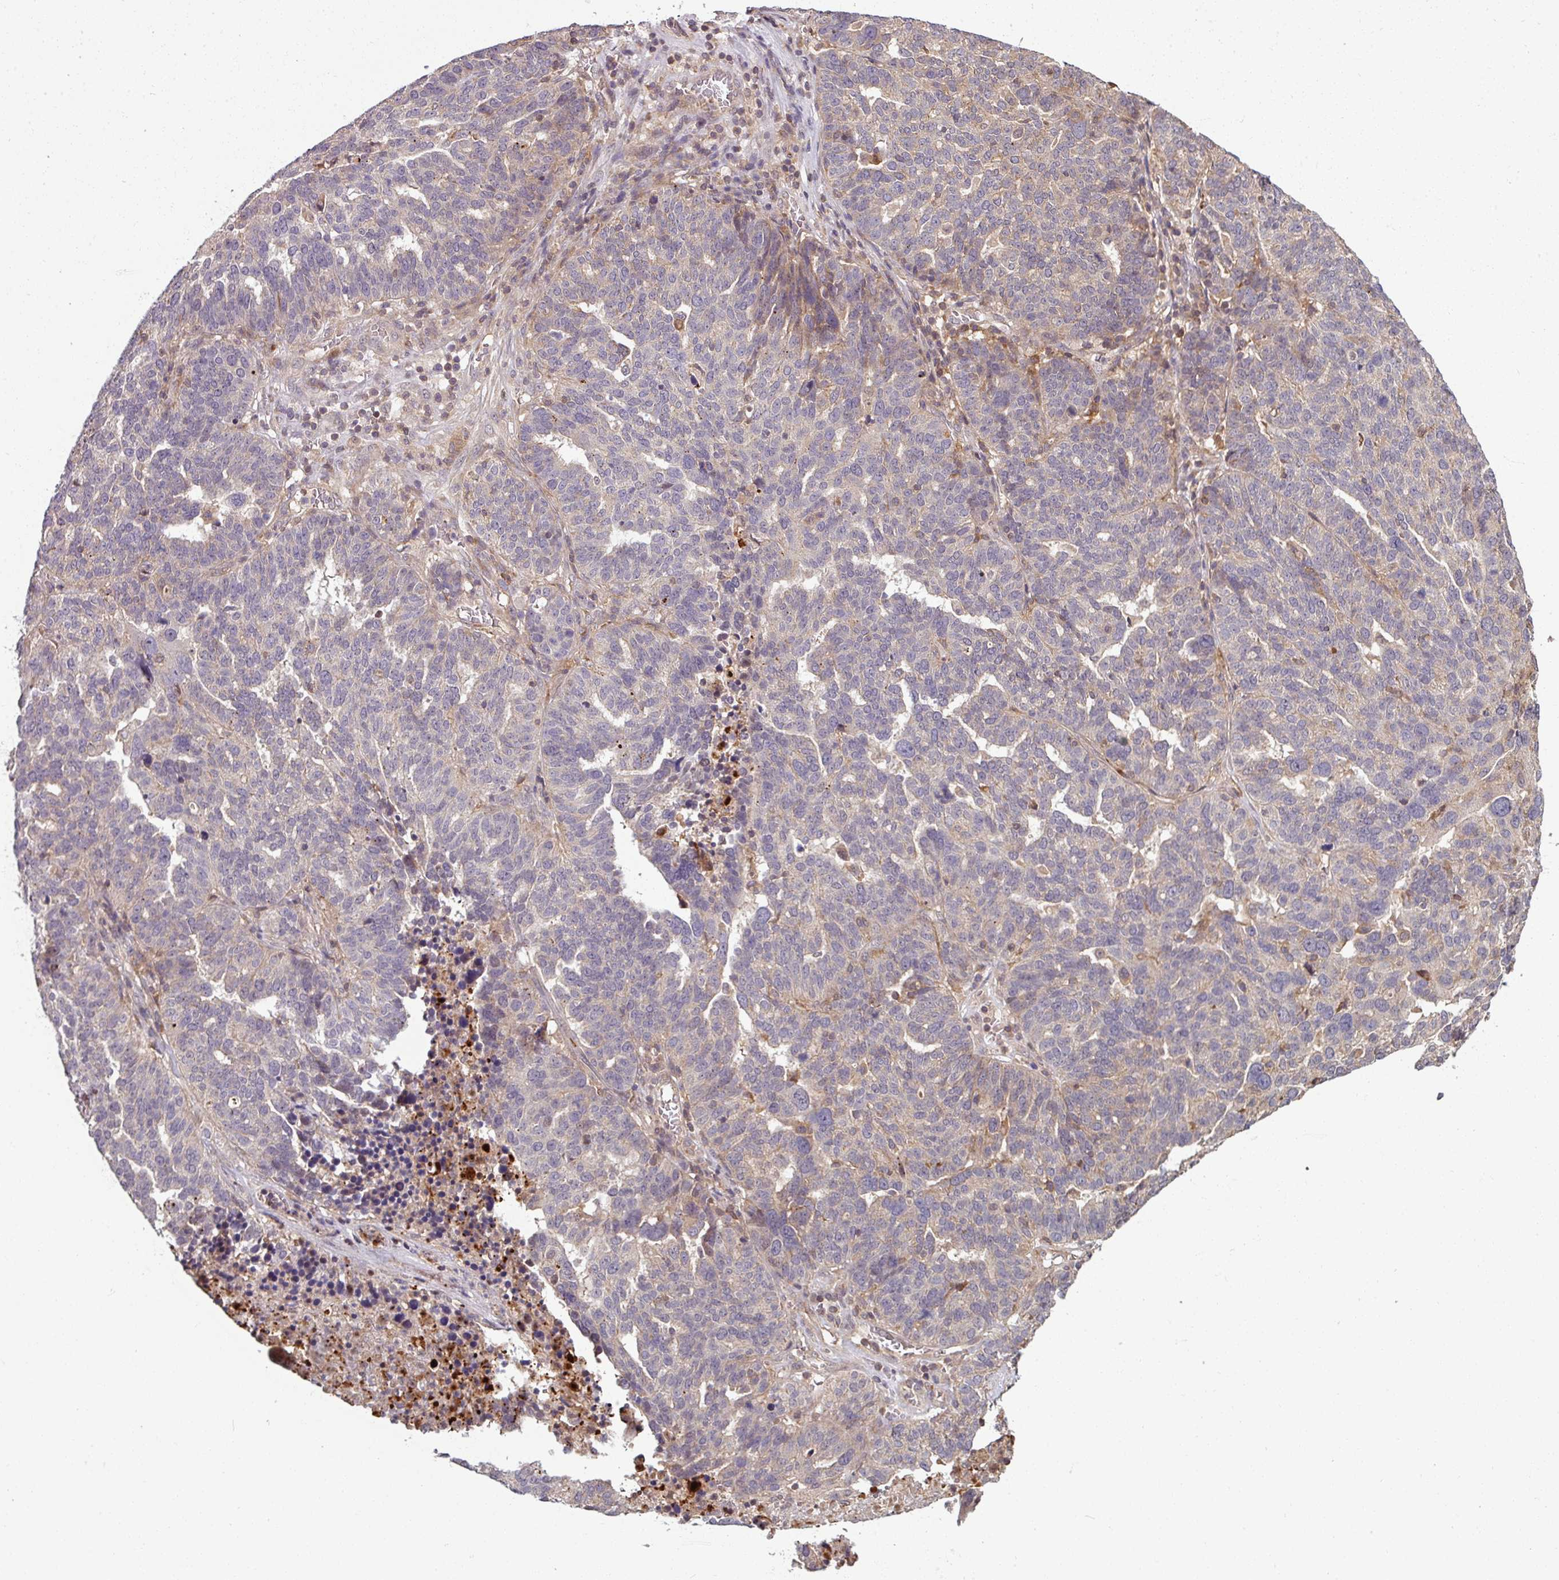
{"staining": {"intensity": "moderate", "quantity": "<25%", "location": "cytoplasmic/membranous"}, "tissue": "ovarian cancer", "cell_type": "Tumor cells", "image_type": "cancer", "snomed": [{"axis": "morphology", "description": "Cystadenocarcinoma, serous, NOS"}, {"axis": "topography", "description": "Ovary"}], "caption": "Human ovarian cancer stained with a protein marker exhibits moderate staining in tumor cells.", "gene": "TUSC3", "patient": {"sex": "female", "age": 59}}